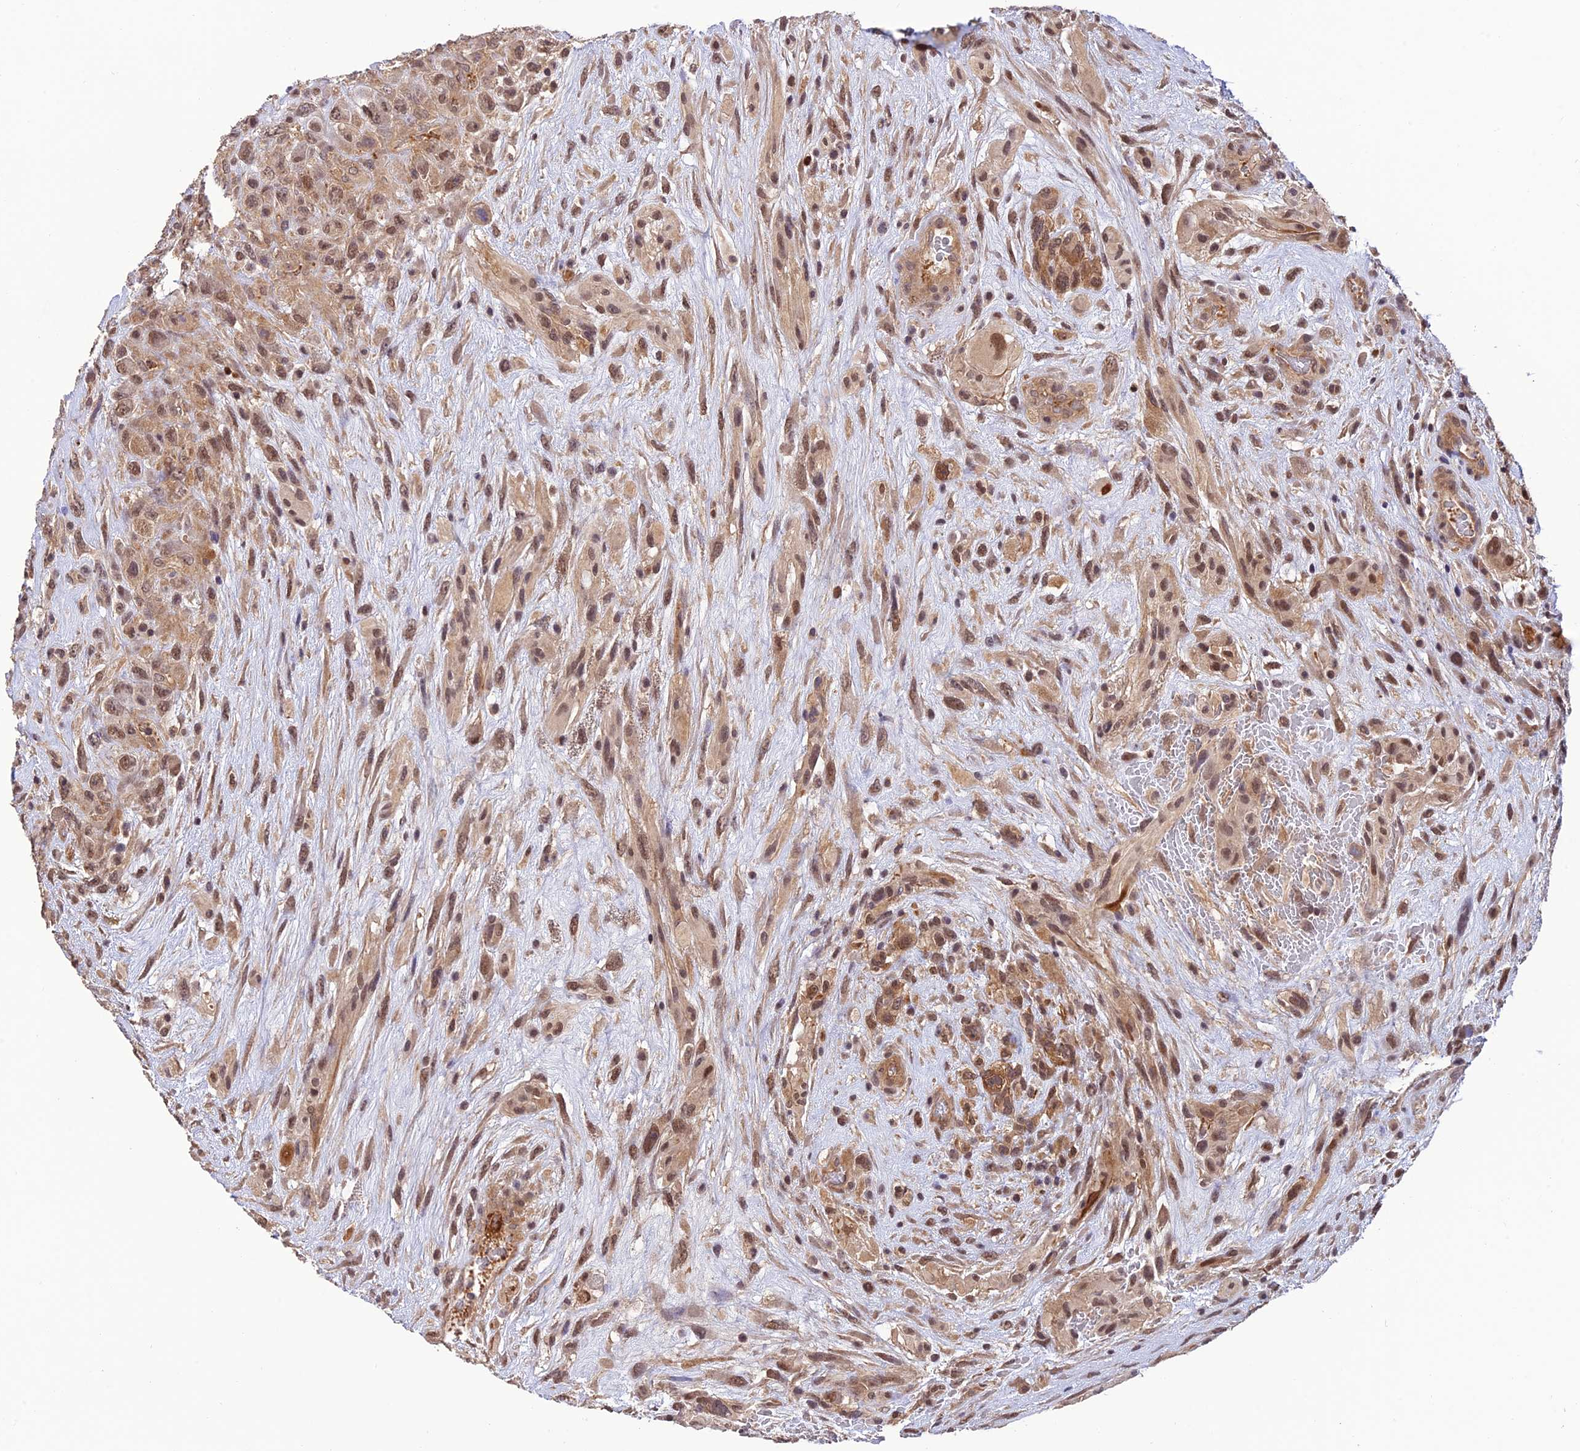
{"staining": {"intensity": "moderate", "quantity": ">75%", "location": "cytoplasmic/membranous,nuclear"}, "tissue": "glioma", "cell_type": "Tumor cells", "image_type": "cancer", "snomed": [{"axis": "morphology", "description": "Glioma, malignant, High grade"}, {"axis": "topography", "description": "Brain"}], "caption": "Approximately >75% of tumor cells in human glioma demonstrate moderate cytoplasmic/membranous and nuclear protein positivity as visualized by brown immunohistochemical staining.", "gene": "PSMB3", "patient": {"sex": "male", "age": 61}}